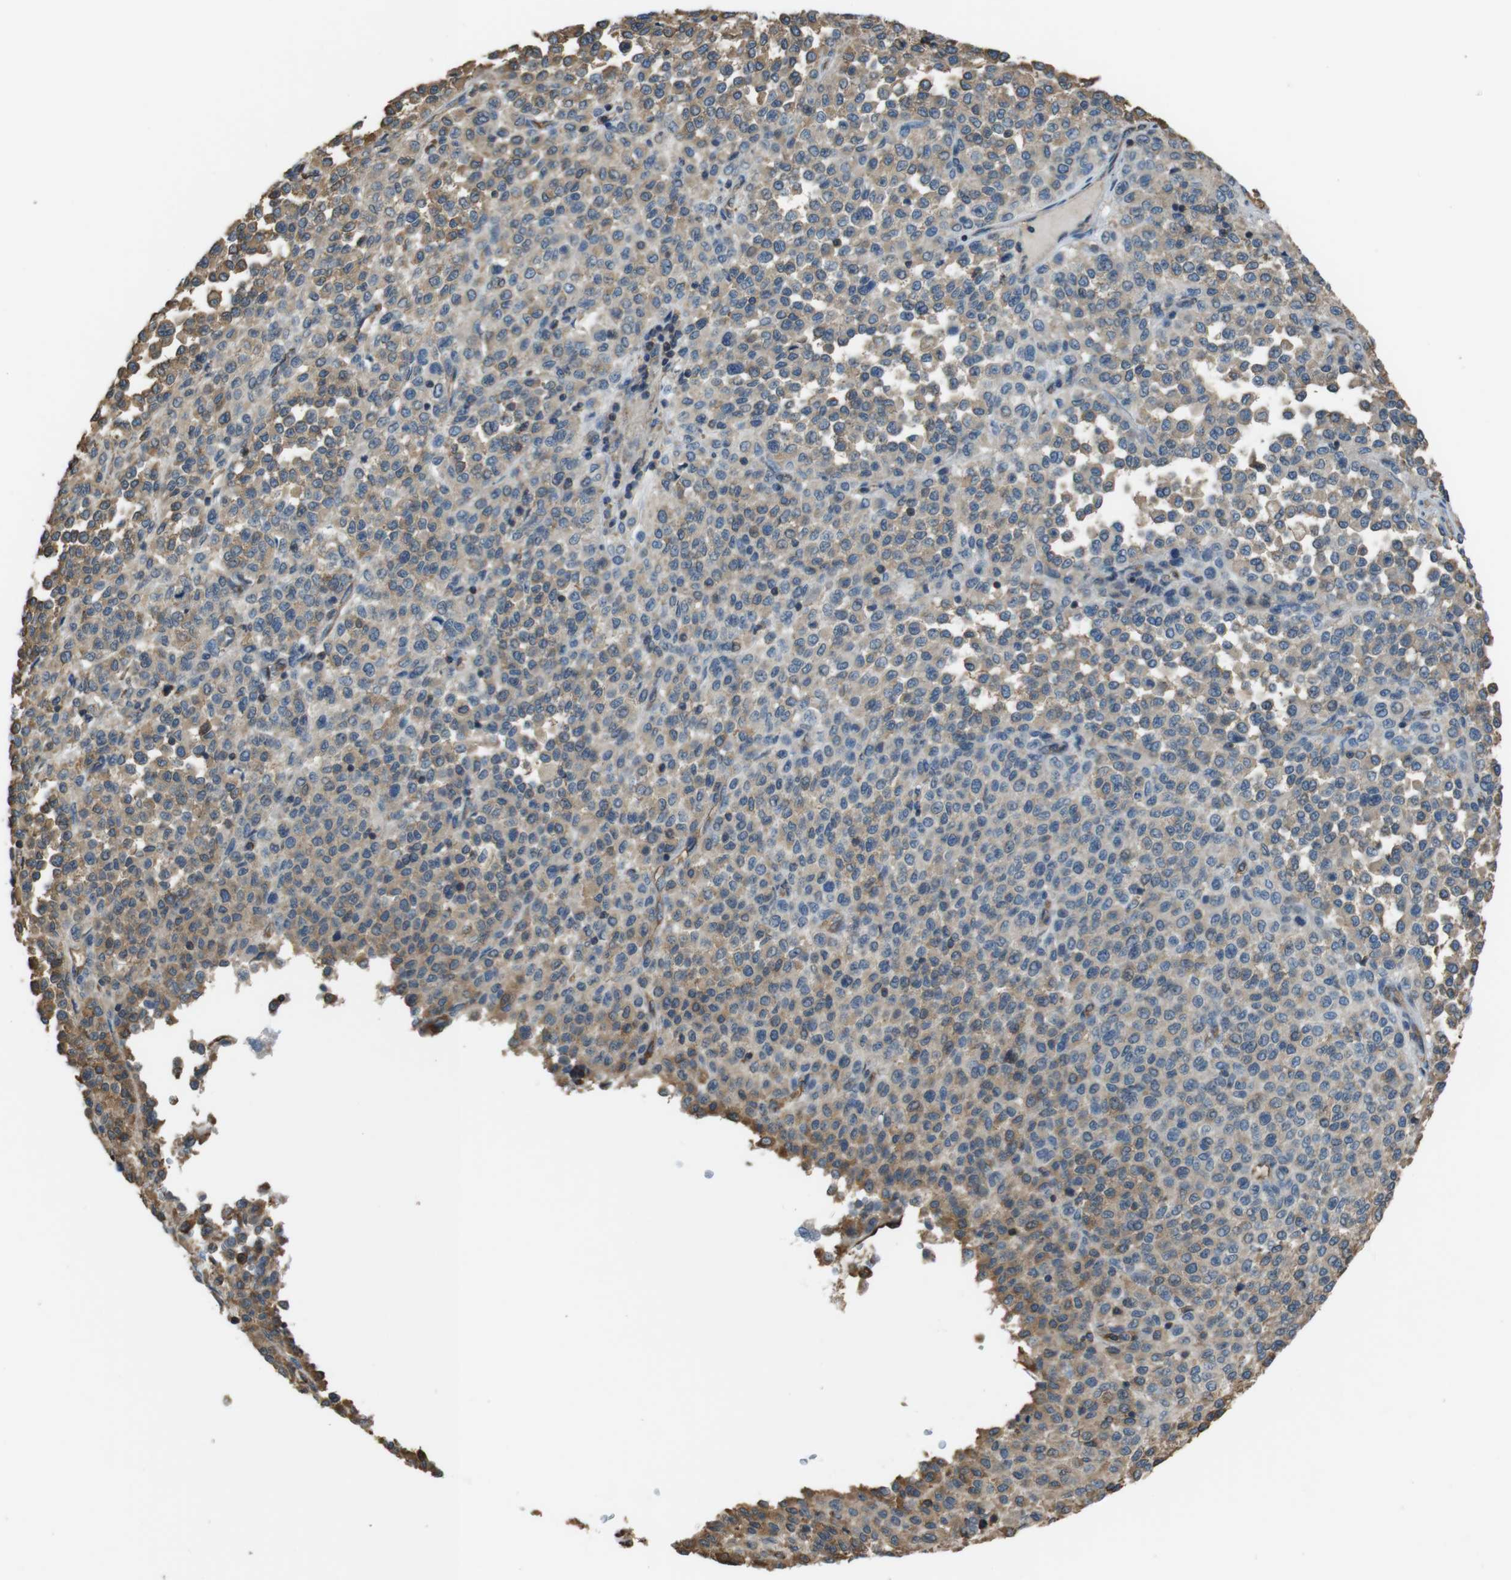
{"staining": {"intensity": "weak", "quantity": "25%-75%", "location": "cytoplasmic/membranous"}, "tissue": "melanoma", "cell_type": "Tumor cells", "image_type": "cancer", "snomed": [{"axis": "morphology", "description": "Malignant melanoma, Metastatic site"}, {"axis": "topography", "description": "Pancreas"}], "caption": "Brown immunohistochemical staining in melanoma displays weak cytoplasmic/membranous expression in about 25%-75% of tumor cells.", "gene": "FCAR", "patient": {"sex": "female", "age": 30}}